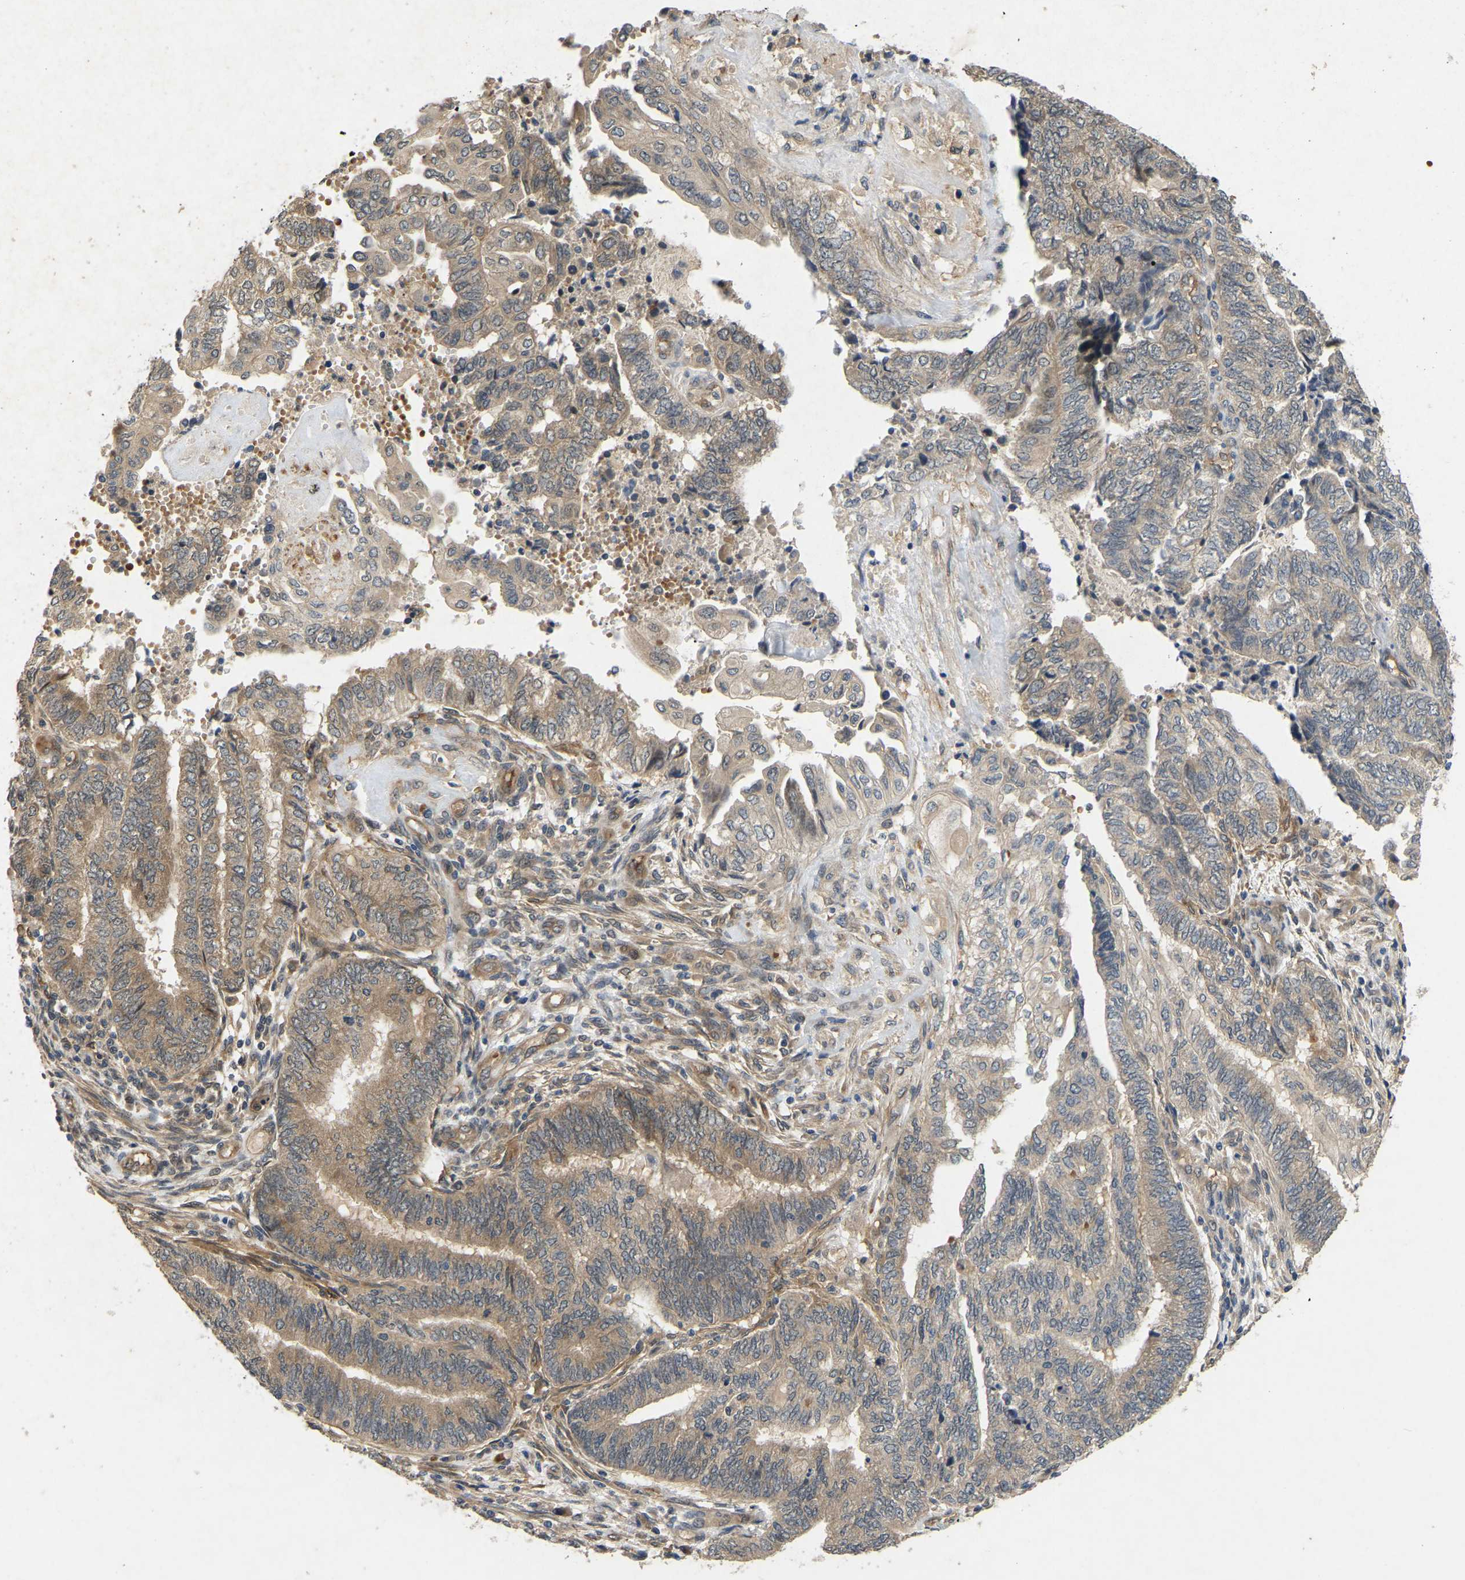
{"staining": {"intensity": "weak", "quantity": "25%-75%", "location": "cytoplasmic/membranous"}, "tissue": "endometrial cancer", "cell_type": "Tumor cells", "image_type": "cancer", "snomed": [{"axis": "morphology", "description": "Adenocarcinoma, NOS"}, {"axis": "topography", "description": "Uterus"}, {"axis": "topography", "description": "Endometrium"}], "caption": "Immunohistochemical staining of human endometrial adenocarcinoma shows low levels of weak cytoplasmic/membranous protein staining in approximately 25%-75% of tumor cells.", "gene": "LIMK2", "patient": {"sex": "female", "age": 70}}